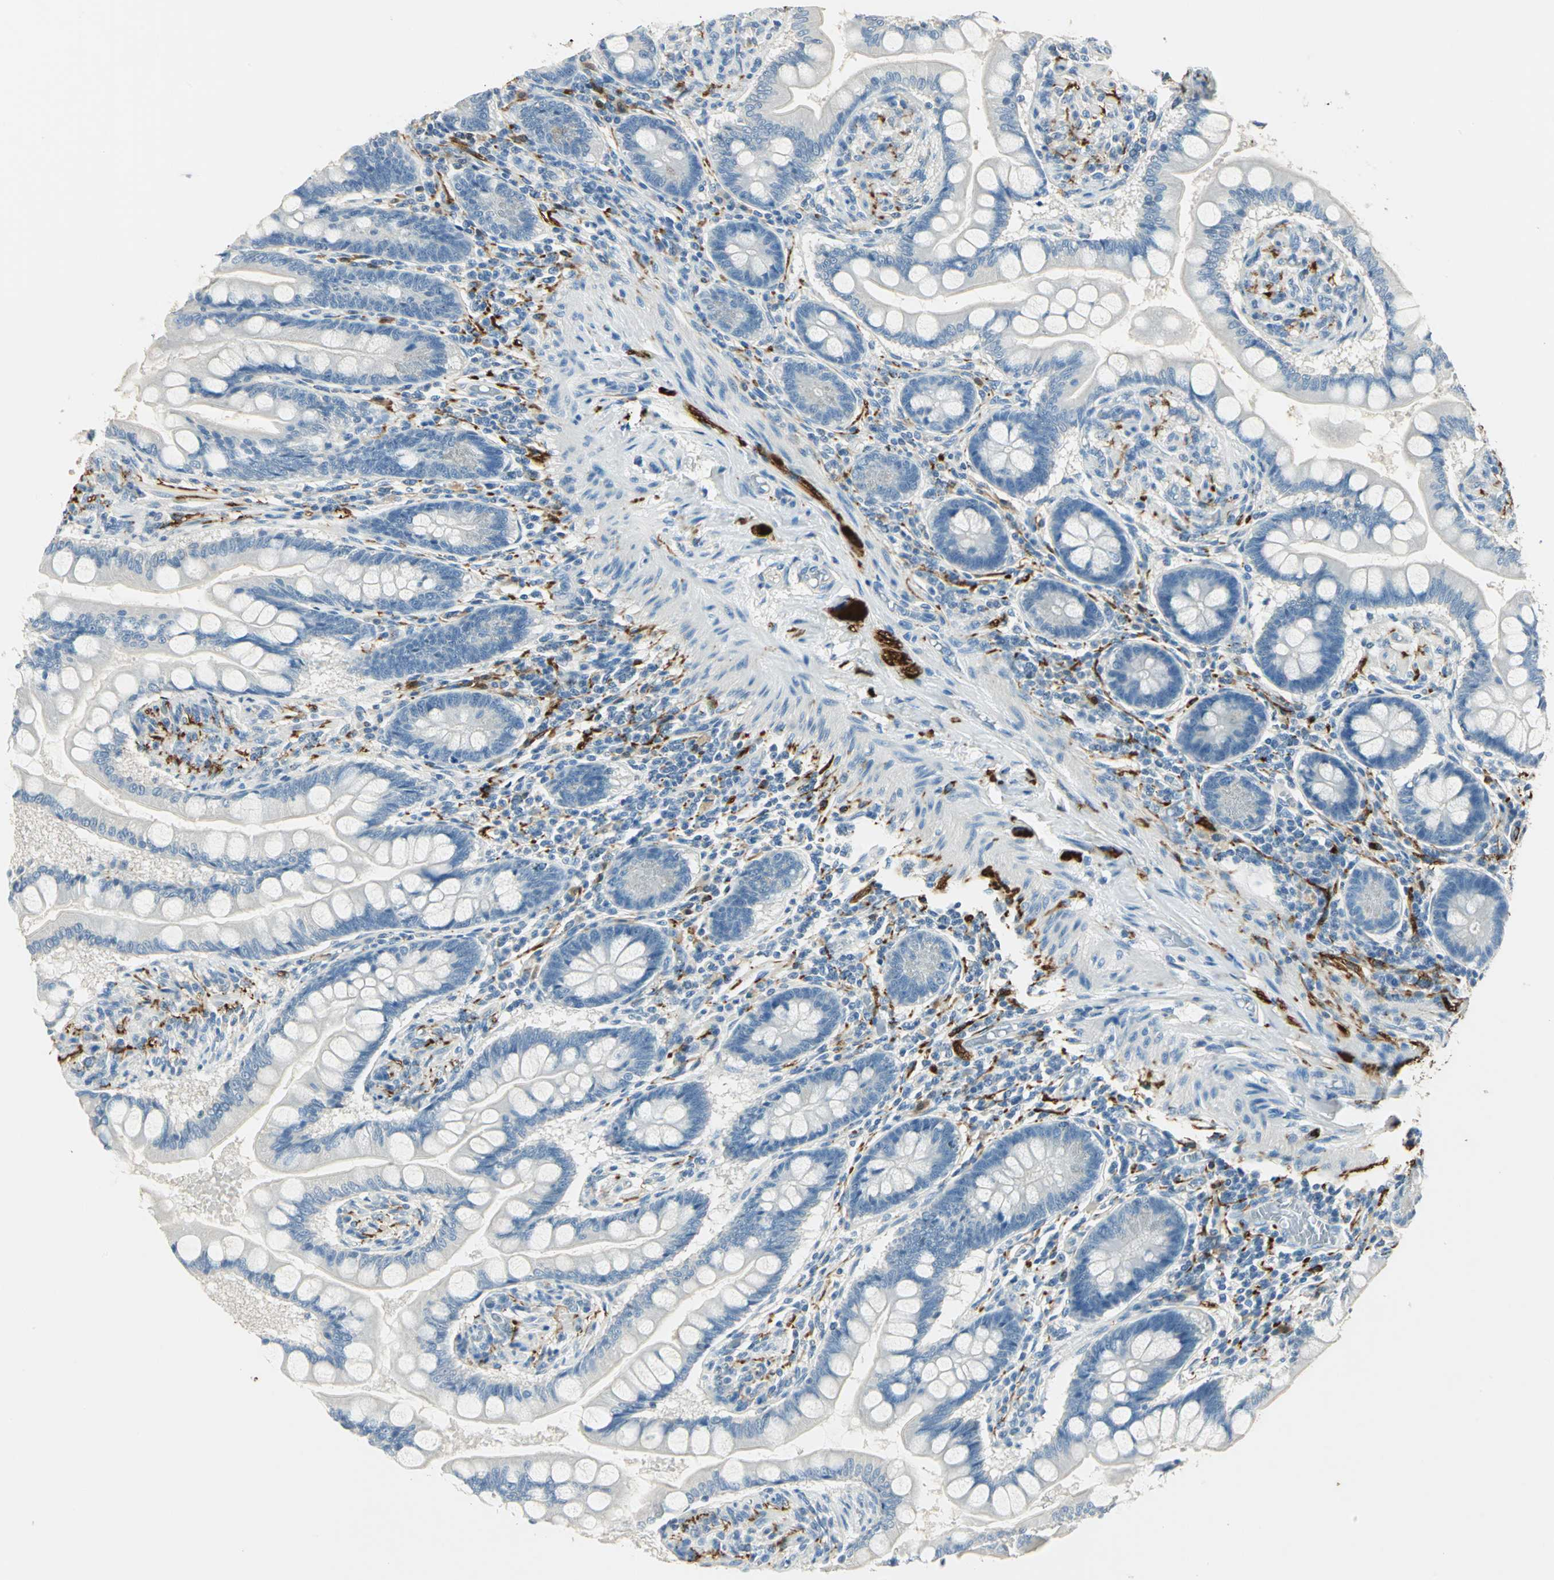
{"staining": {"intensity": "negative", "quantity": "none", "location": "none"}, "tissue": "small intestine", "cell_type": "Glandular cells", "image_type": "normal", "snomed": [{"axis": "morphology", "description": "Normal tissue, NOS"}, {"axis": "topography", "description": "Small intestine"}], "caption": "Protein analysis of normal small intestine reveals no significant expression in glandular cells.", "gene": "UCHL1", "patient": {"sex": "male", "age": 41}}